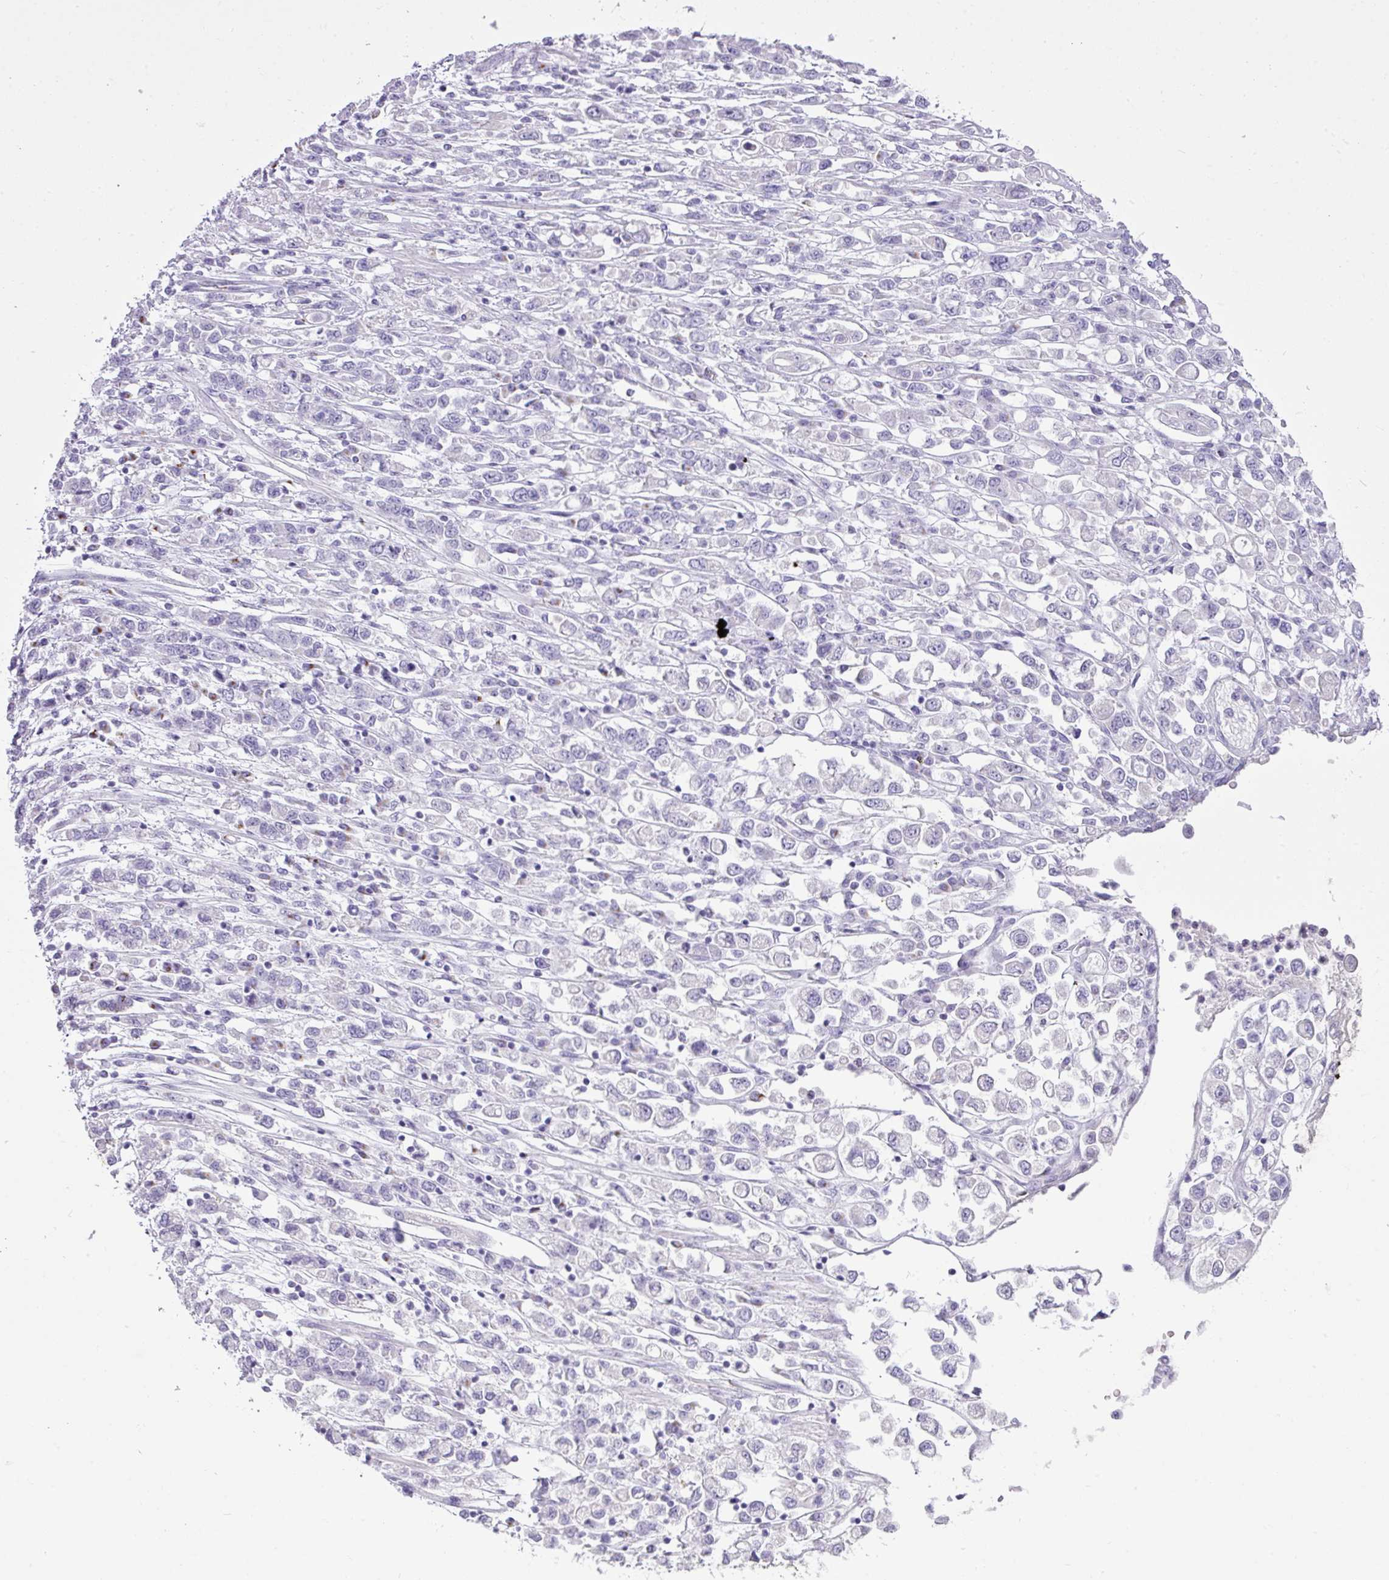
{"staining": {"intensity": "negative", "quantity": "none", "location": "none"}, "tissue": "stomach cancer", "cell_type": "Tumor cells", "image_type": "cancer", "snomed": [{"axis": "morphology", "description": "Adenocarcinoma, NOS"}, {"axis": "topography", "description": "Stomach"}], "caption": "This is a photomicrograph of immunohistochemistry (IHC) staining of stomach cancer, which shows no expression in tumor cells.", "gene": "FAM43A", "patient": {"sex": "female", "age": 76}}